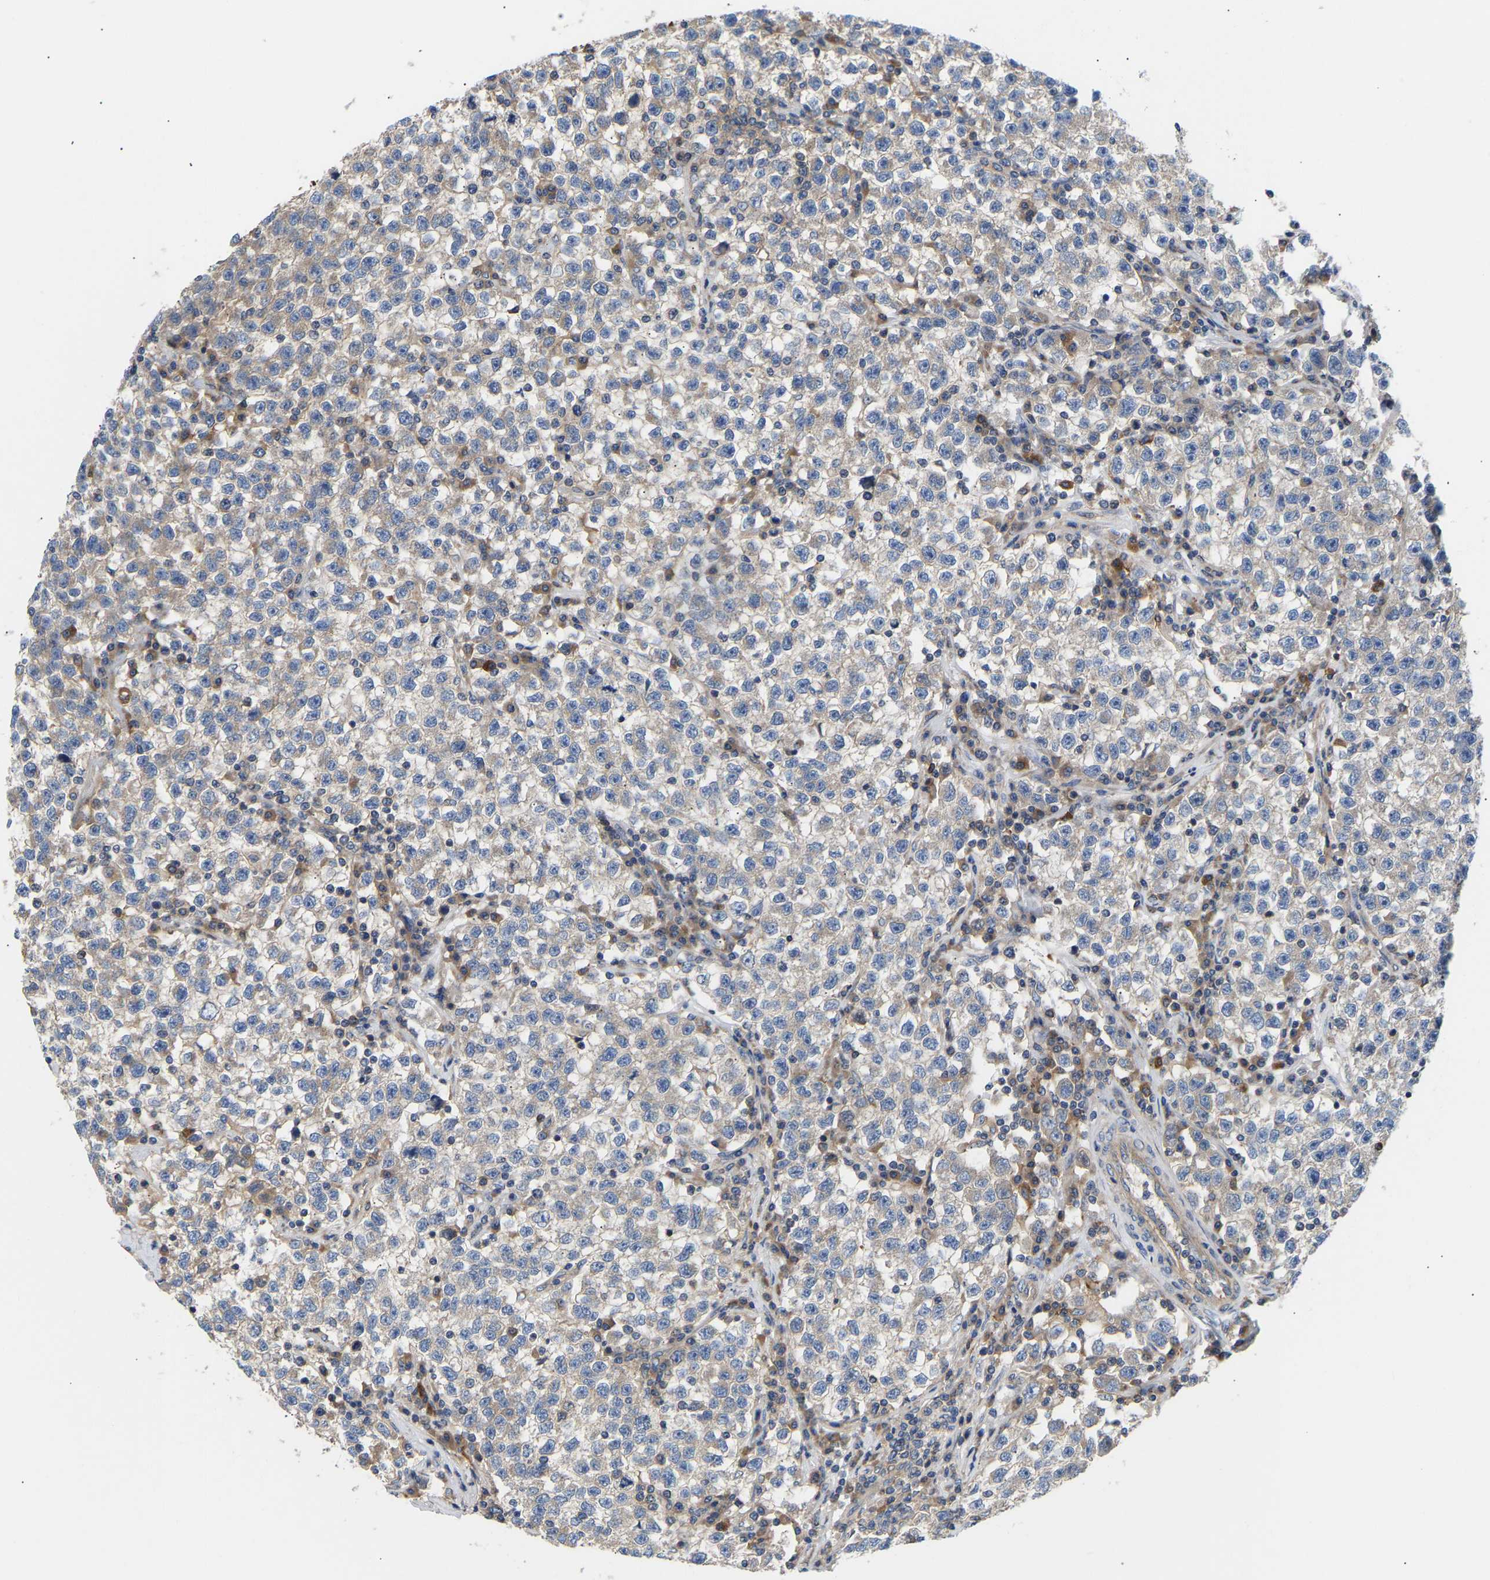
{"staining": {"intensity": "weak", "quantity": "25%-75%", "location": "cytoplasmic/membranous"}, "tissue": "testis cancer", "cell_type": "Tumor cells", "image_type": "cancer", "snomed": [{"axis": "morphology", "description": "Seminoma, NOS"}, {"axis": "topography", "description": "Testis"}], "caption": "There is low levels of weak cytoplasmic/membranous positivity in tumor cells of testis cancer (seminoma), as demonstrated by immunohistochemical staining (brown color).", "gene": "AIMP2", "patient": {"sex": "male", "age": 22}}